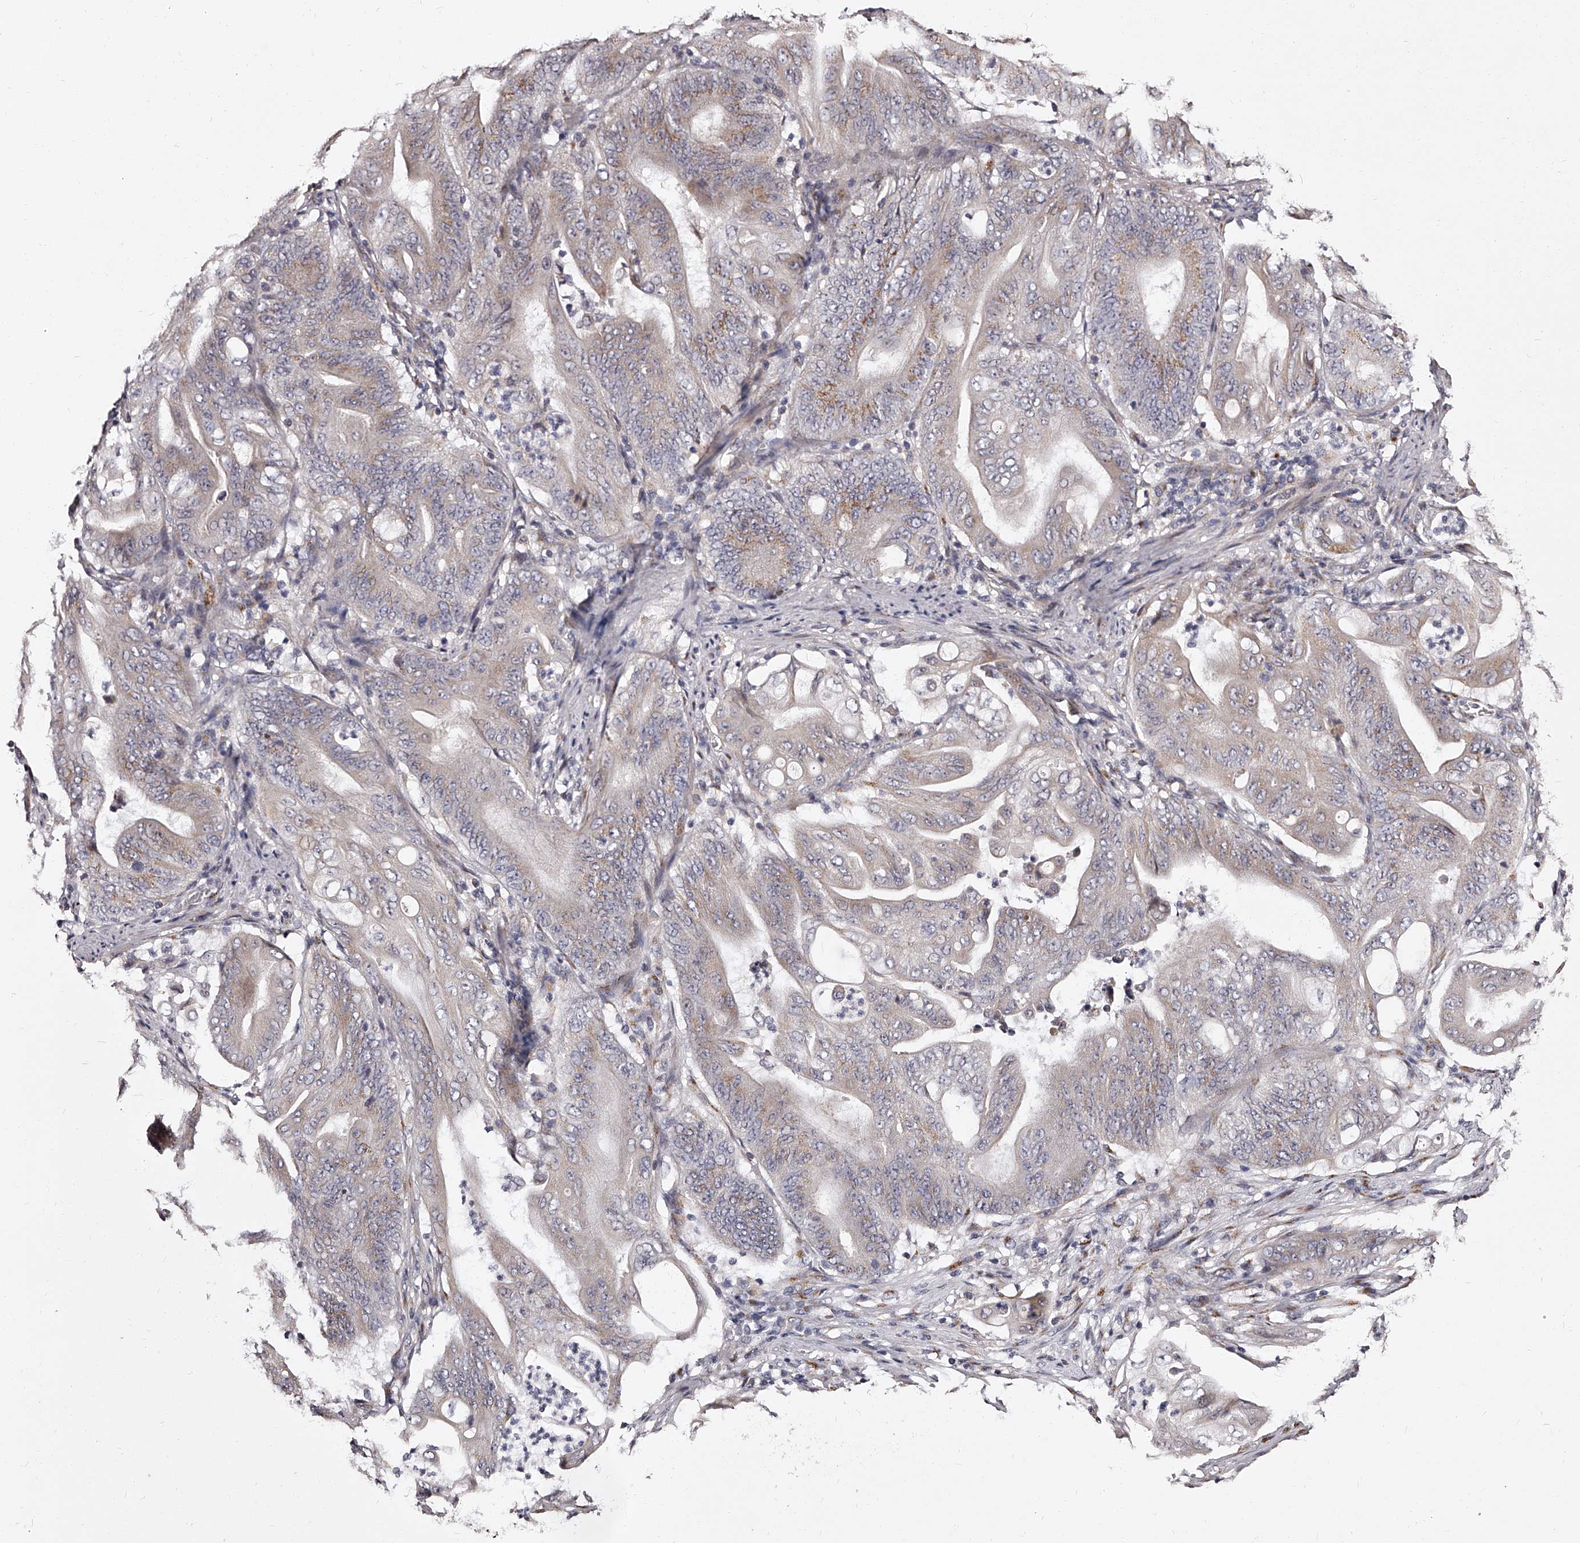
{"staining": {"intensity": "moderate", "quantity": "25%-75%", "location": "cytoplasmic/membranous"}, "tissue": "stomach cancer", "cell_type": "Tumor cells", "image_type": "cancer", "snomed": [{"axis": "morphology", "description": "Adenocarcinoma, NOS"}, {"axis": "topography", "description": "Stomach"}], "caption": "Moderate cytoplasmic/membranous positivity is identified in approximately 25%-75% of tumor cells in stomach adenocarcinoma.", "gene": "RSC1A1", "patient": {"sex": "female", "age": 73}}